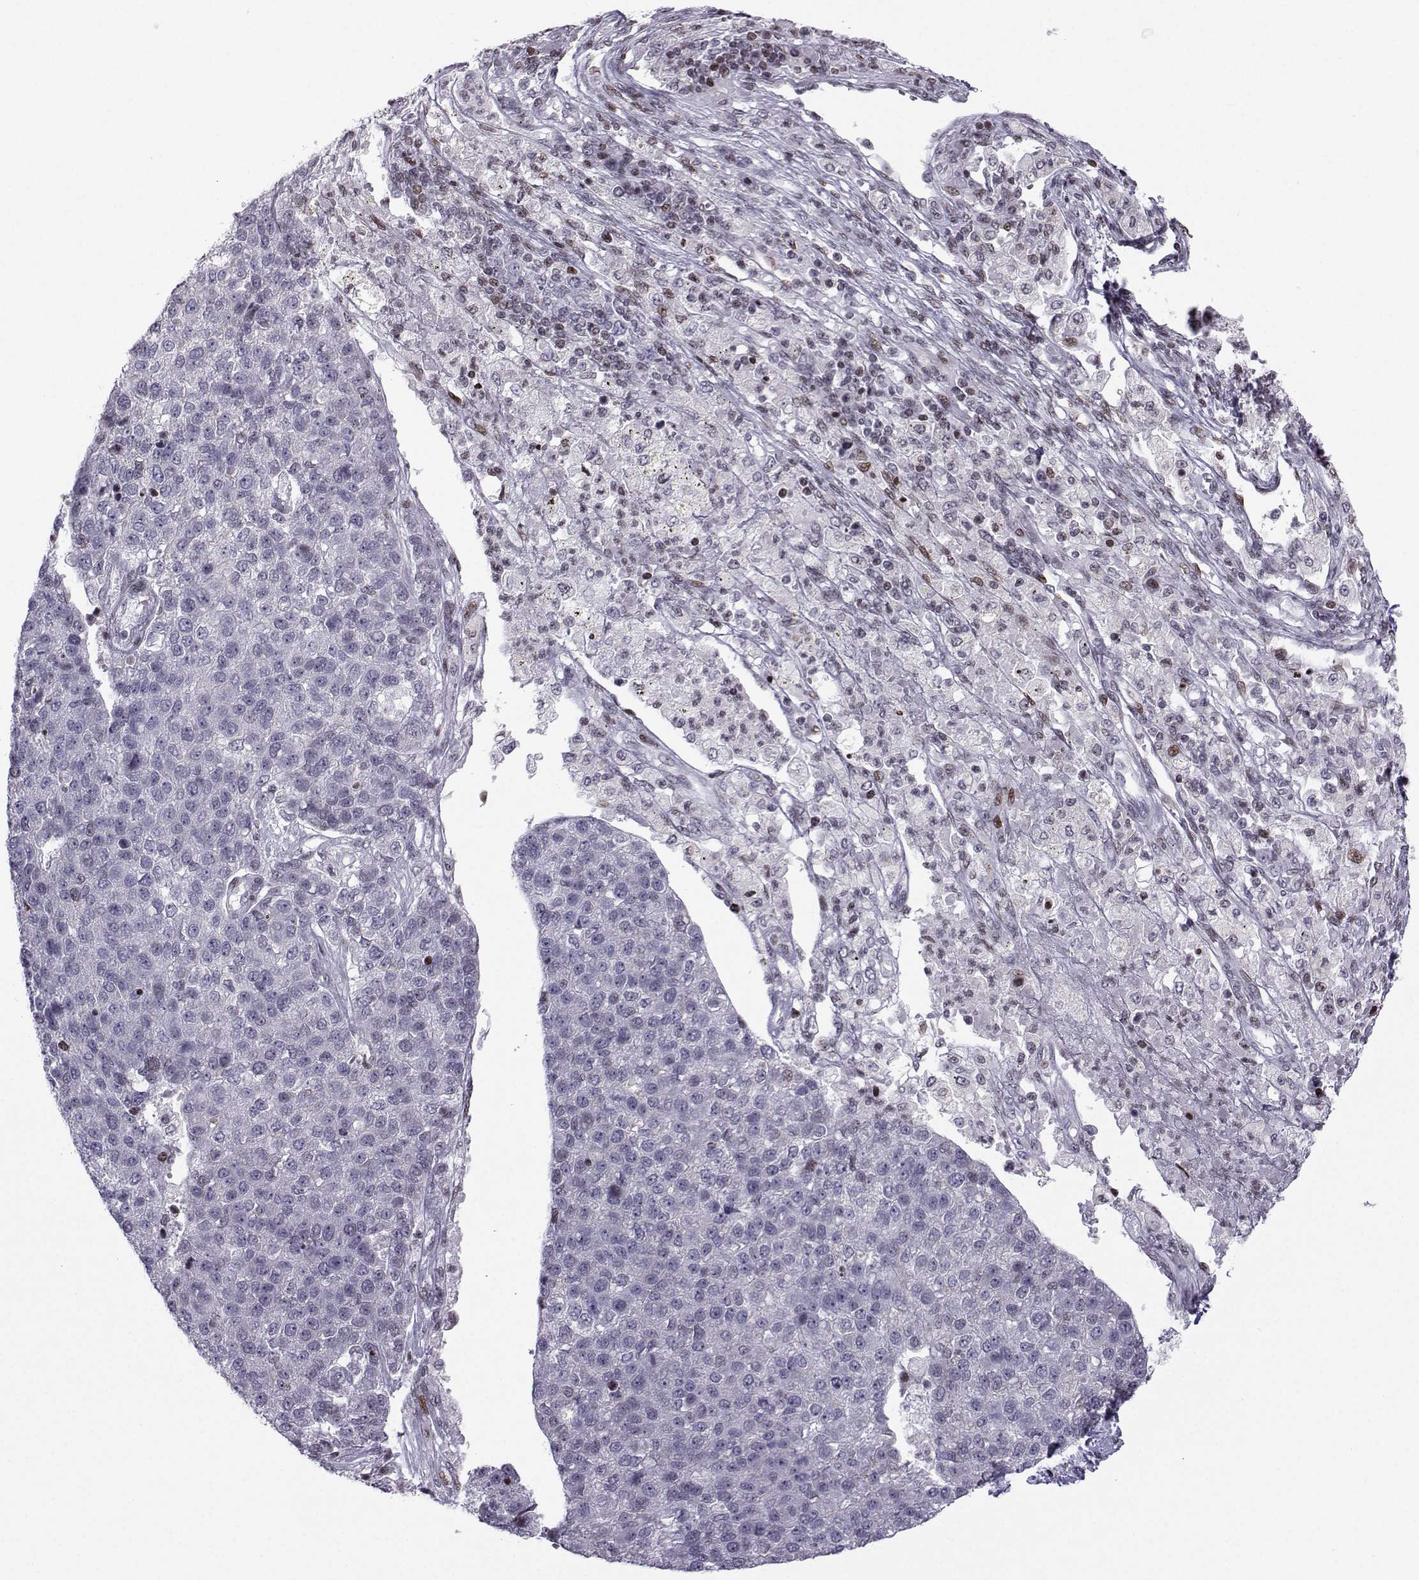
{"staining": {"intensity": "negative", "quantity": "none", "location": "none"}, "tissue": "pancreatic cancer", "cell_type": "Tumor cells", "image_type": "cancer", "snomed": [{"axis": "morphology", "description": "Adenocarcinoma, NOS"}, {"axis": "topography", "description": "Pancreas"}], "caption": "Immunohistochemical staining of pancreatic cancer (adenocarcinoma) demonstrates no significant staining in tumor cells.", "gene": "ZNF19", "patient": {"sex": "female", "age": 61}}